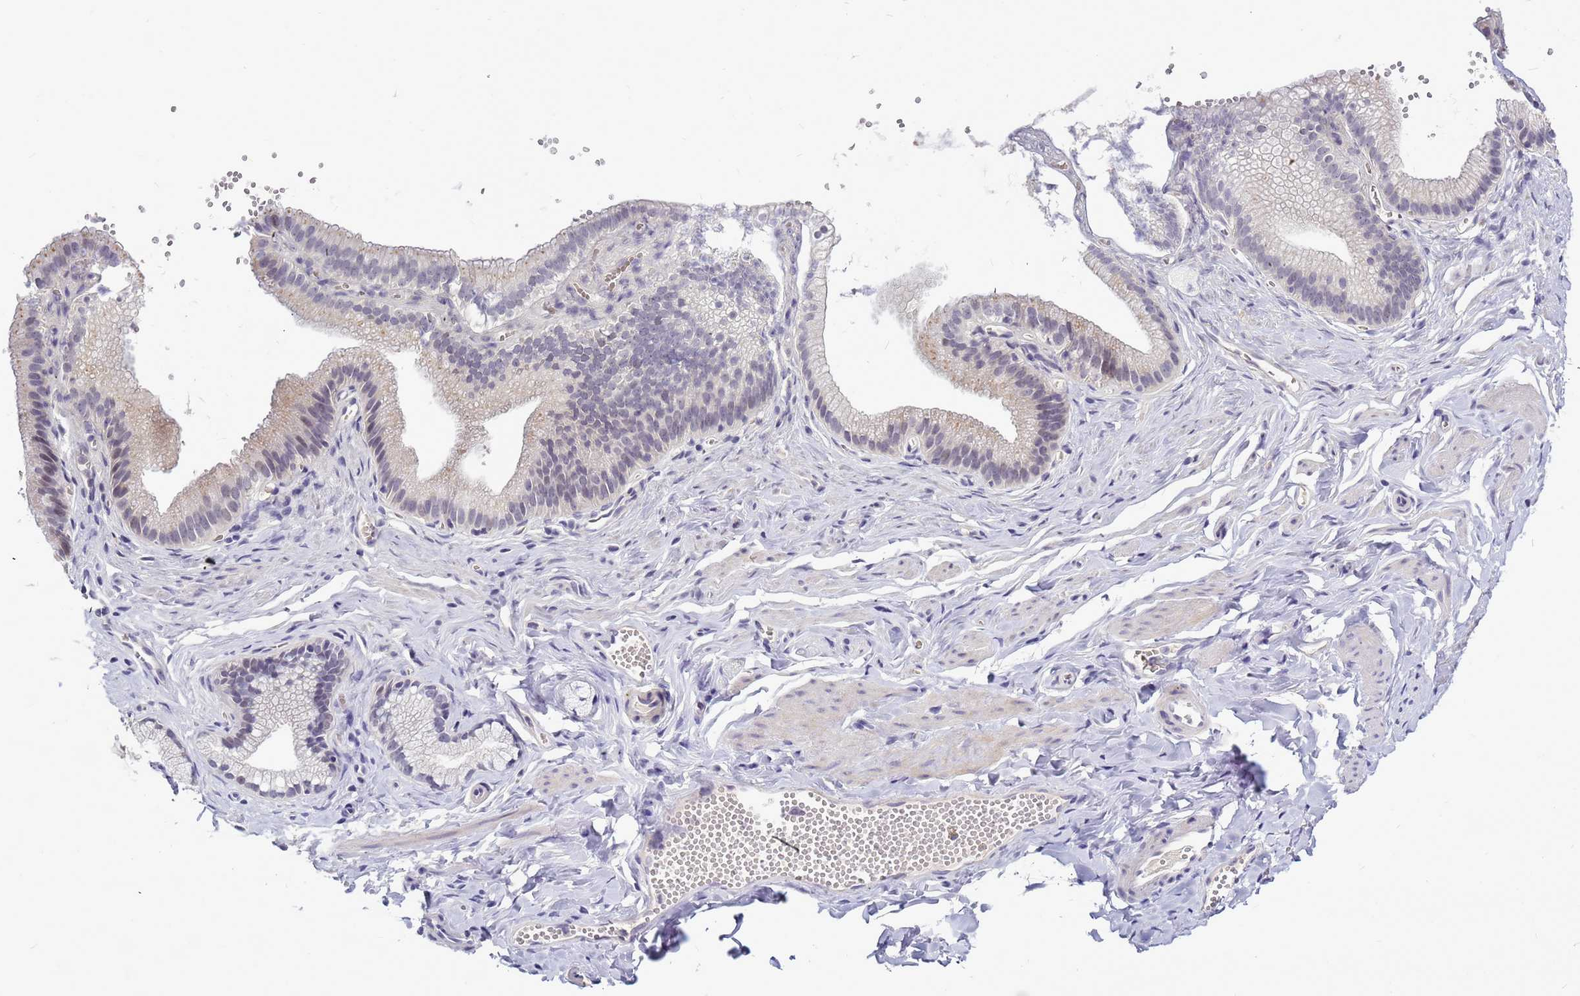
{"staining": {"intensity": "negative", "quantity": "none", "location": "none"}, "tissue": "adipose tissue", "cell_type": "Adipocytes", "image_type": "normal", "snomed": [{"axis": "morphology", "description": "Normal tissue, NOS"}, {"axis": "topography", "description": "Gallbladder"}, {"axis": "topography", "description": "Peripheral nerve tissue"}], "caption": "This is a photomicrograph of immunohistochemistry (IHC) staining of benign adipose tissue, which shows no expression in adipocytes. (DAB (3,3'-diaminobenzidine) immunohistochemistry visualized using brightfield microscopy, high magnification).", "gene": "CXorf65", "patient": {"sex": "male", "age": 38}}